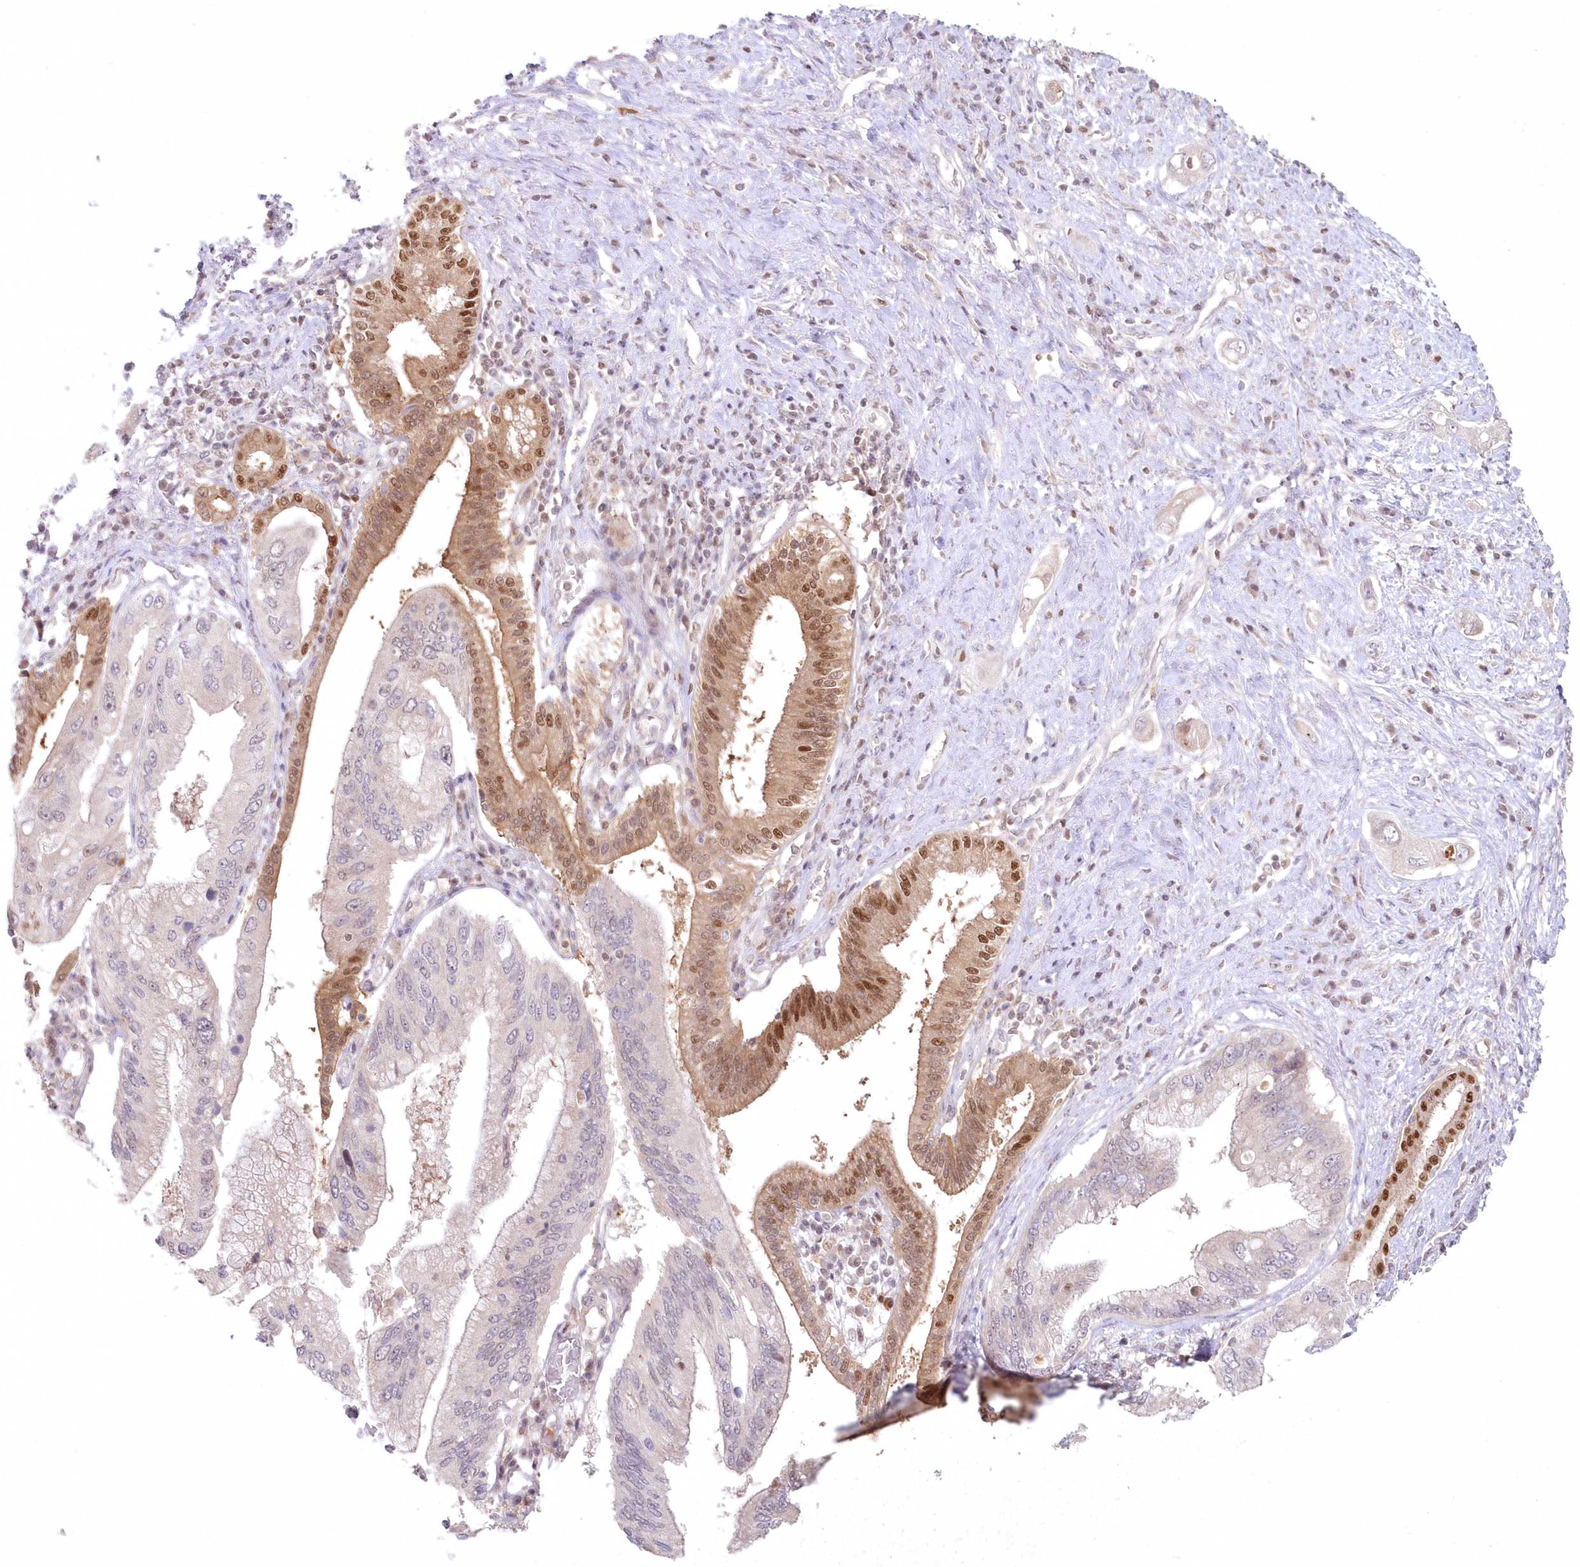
{"staining": {"intensity": "moderate", "quantity": "25%-75%", "location": "cytoplasmic/membranous"}, "tissue": "pancreatic cancer", "cell_type": "Tumor cells", "image_type": "cancer", "snomed": [{"axis": "morphology", "description": "Inflammation, NOS"}, {"axis": "morphology", "description": "Adenocarcinoma, NOS"}, {"axis": "topography", "description": "Pancreas"}], "caption": "Protein expression by immunohistochemistry (IHC) reveals moderate cytoplasmic/membranous staining in approximately 25%-75% of tumor cells in pancreatic cancer. (Brightfield microscopy of DAB IHC at high magnification).", "gene": "ASCC1", "patient": {"sex": "female", "age": 56}}